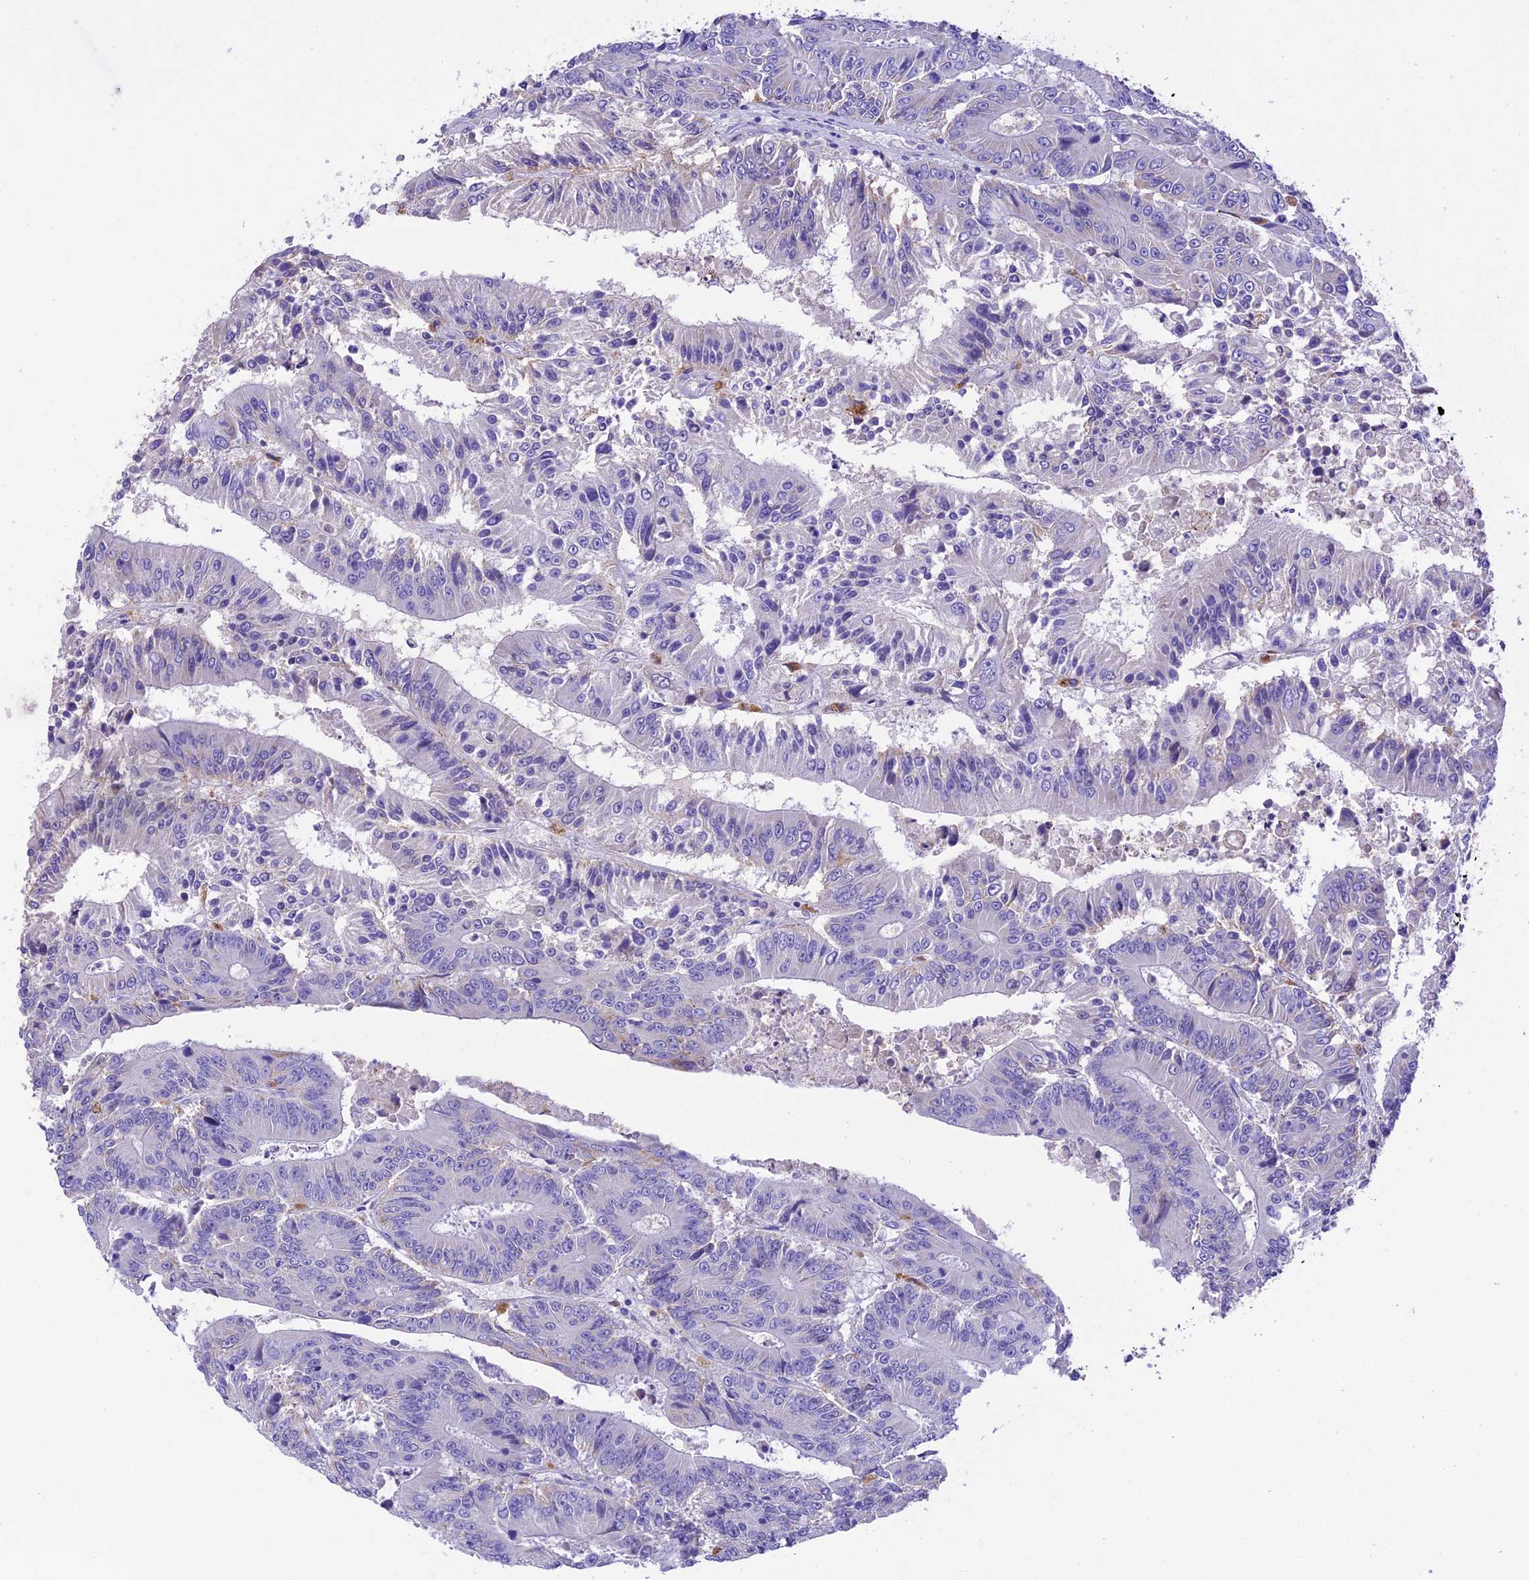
{"staining": {"intensity": "weak", "quantity": "<25%", "location": "cytoplasmic/membranous"}, "tissue": "colorectal cancer", "cell_type": "Tumor cells", "image_type": "cancer", "snomed": [{"axis": "morphology", "description": "Adenocarcinoma, NOS"}, {"axis": "topography", "description": "Colon"}], "caption": "Image shows no significant protein staining in tumor cells of colorectal adenocarcinoma. (IHC, brightfield microscopy, high magnification).", "gene": "VKORC1", "patient": {"sex": "male", "age": 83}}